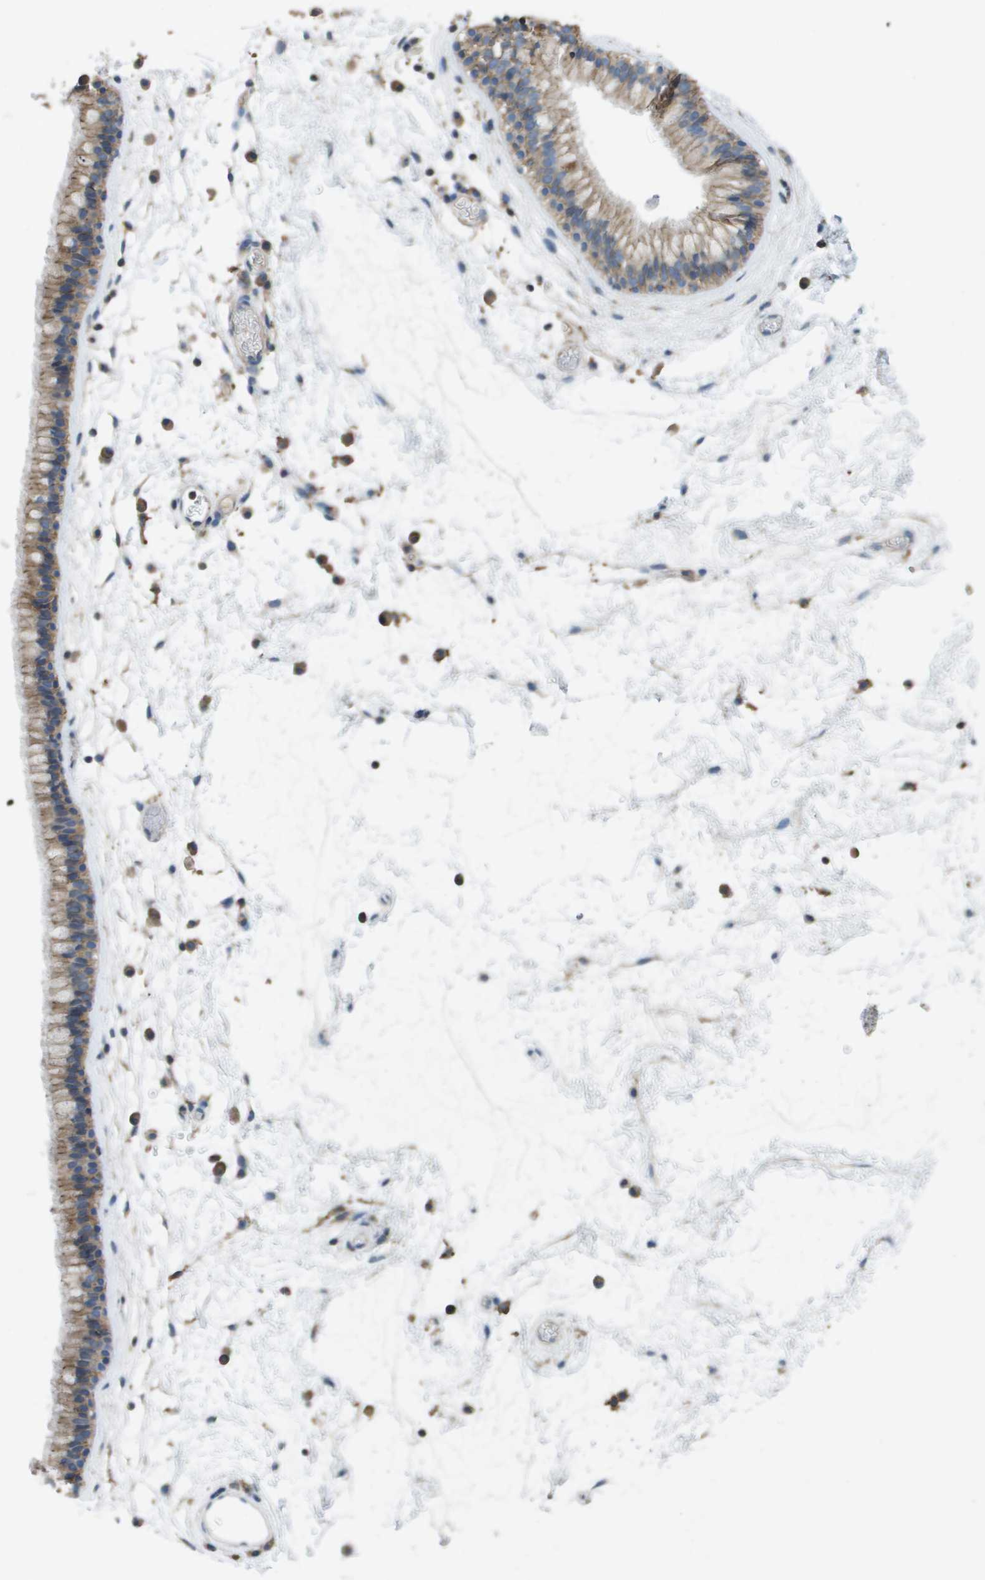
{"staining": {"intensity": "weak", "quantity": ">75%", "location": "cytoplasmic/membranous"}, "tissue": "nasopharynx", "cell_type": "Respiratory epithelial cells", "image_type": "normal", "snomed": [{"axis": "morphology", "description": "Normal tissue, NOS"}, {"axis": "morphology", "description": "Inflammation, NOS"}, {"axis": "topography", "description": "Nasopharynx"}], "caption": "Immunohistochemistry of benign nasopharynx exhibits low levels of weak cytoplasmic/membranous staining in about >75% of respiratory epithelial cells.", "gene": "CLCA4", "patient": {"sex": "male", "age": 48}}